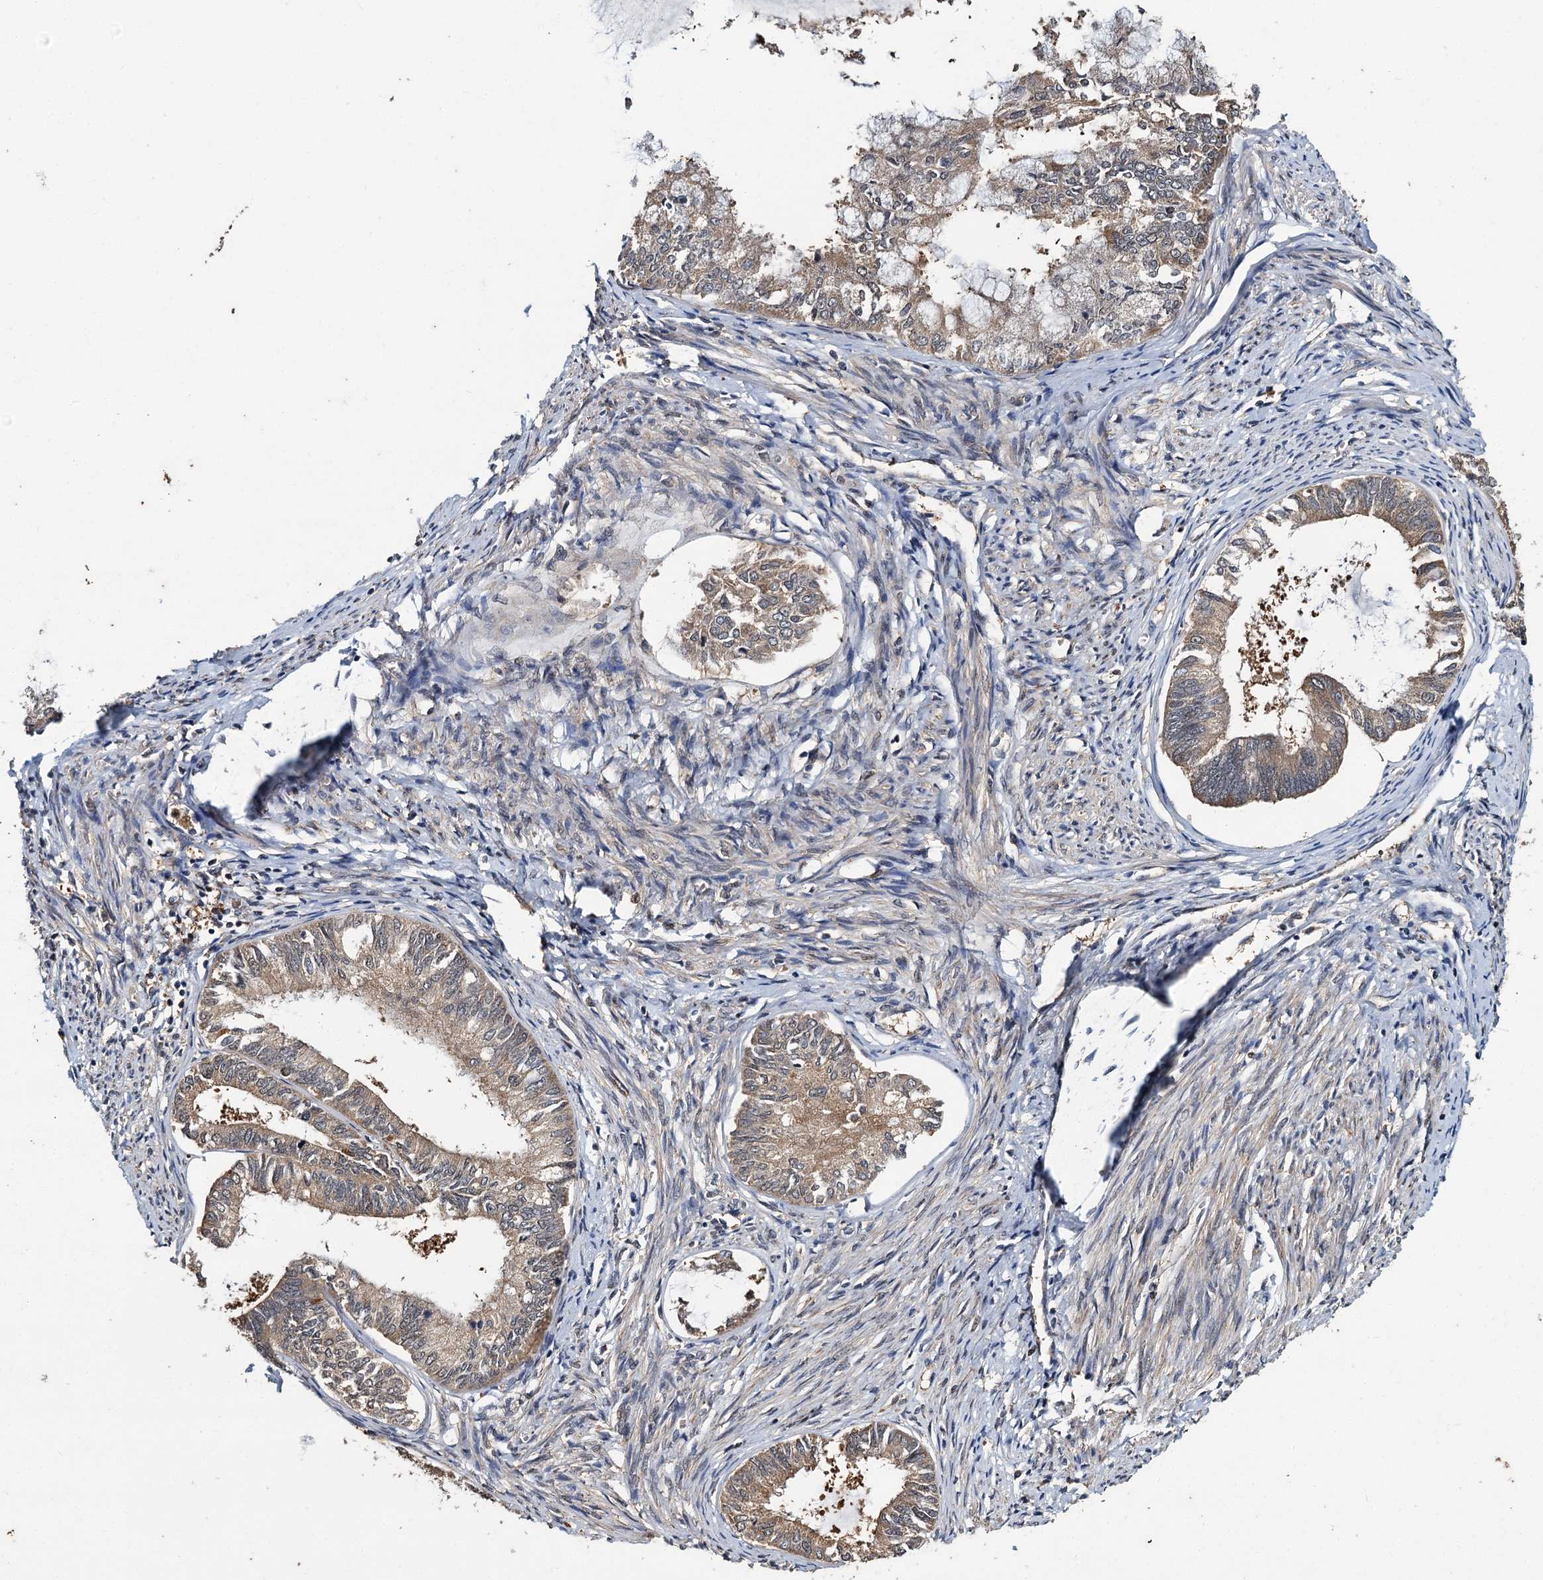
{"staining": {"intensity": "weak", "quantity": ">75%", "location": "cytoplasmic/membranous"}, "tissue": "endometrial cancer", "cell_type": "Tumor cells", "image_type": "cancer", "snomed": [{"axis": "morphology", "description": "Adenocarcinoma, NOS"}, {"axis": "topography", "description": "Endometrium"}], "caption": "Immunohistochemistry (IHC) staining of endometrial cancer, which shows low levels of weak cytoplasmic/membranous positivity in approximately >75% of tumor cells indicating weak cytoplasmic/membranous protein expression. The staining was performed using DAB (brown) for protein detection and nuclei were counterstained in hematoxylin (blue).", "gene": "SLC46A3", "patient": {"sex": "female", "age": 86}}